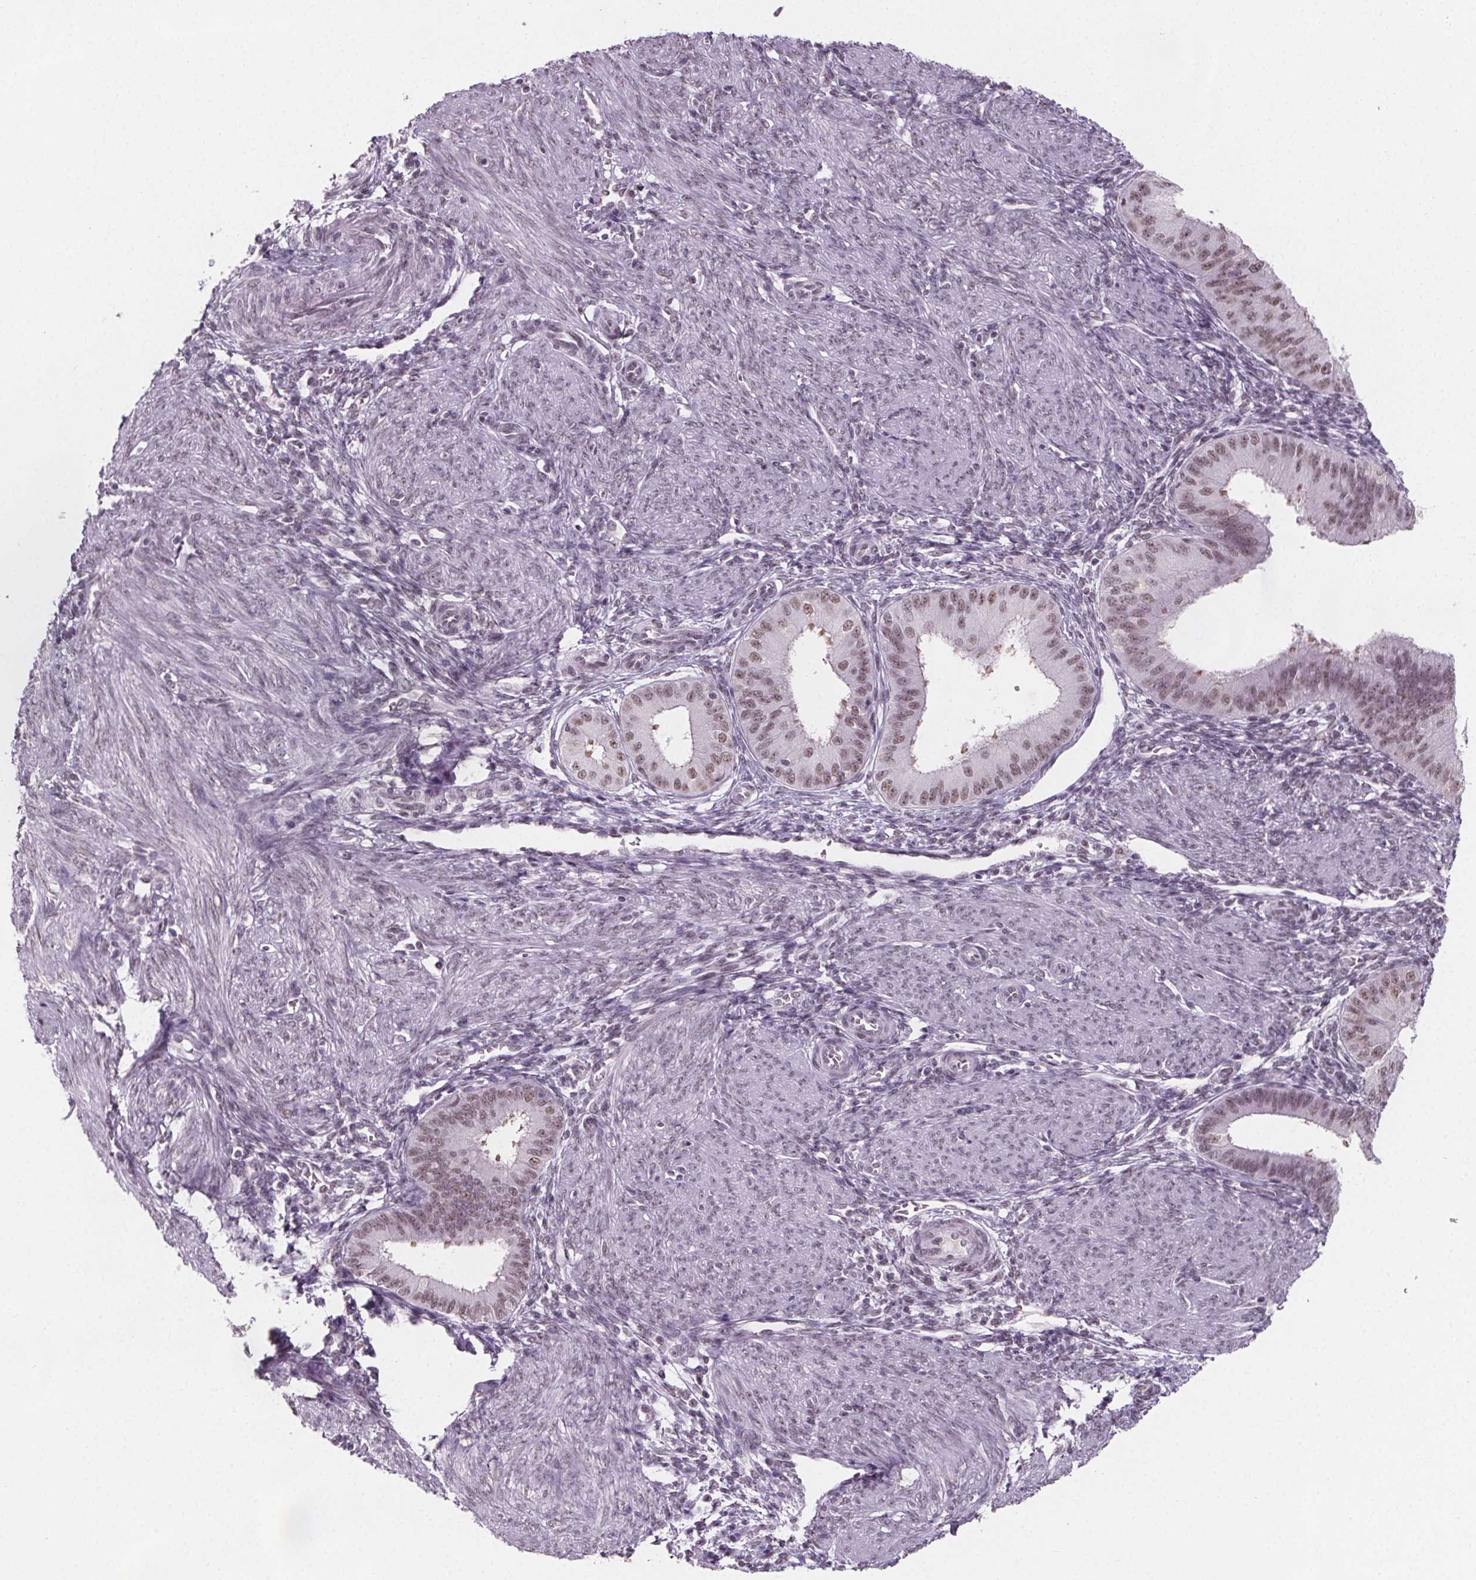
{"staining": {"intensity": "negative", "quantity": "none", "location": "none"}, "tissue": "endometrium", "cell_type": "Cells in endometrial stroma", "image_type": "normal", "snomed": [{"axis": "morphology", "description": "Normal tissue, NOS"}, {"axis": "topography", "description": "Endometrium"}], "caption": "The micrograph shows no significant expression in cells in endometrial stroma of endometrium. The staining was performed using DAB (3,3'-diaminobenzidine) to visualize the protein expression in brown, while the nuclei were stained in blue with hematoxylin (Magnification: 20x).", "gene": "ZNF572", "patient": {"sex": "female", "age": 39}}